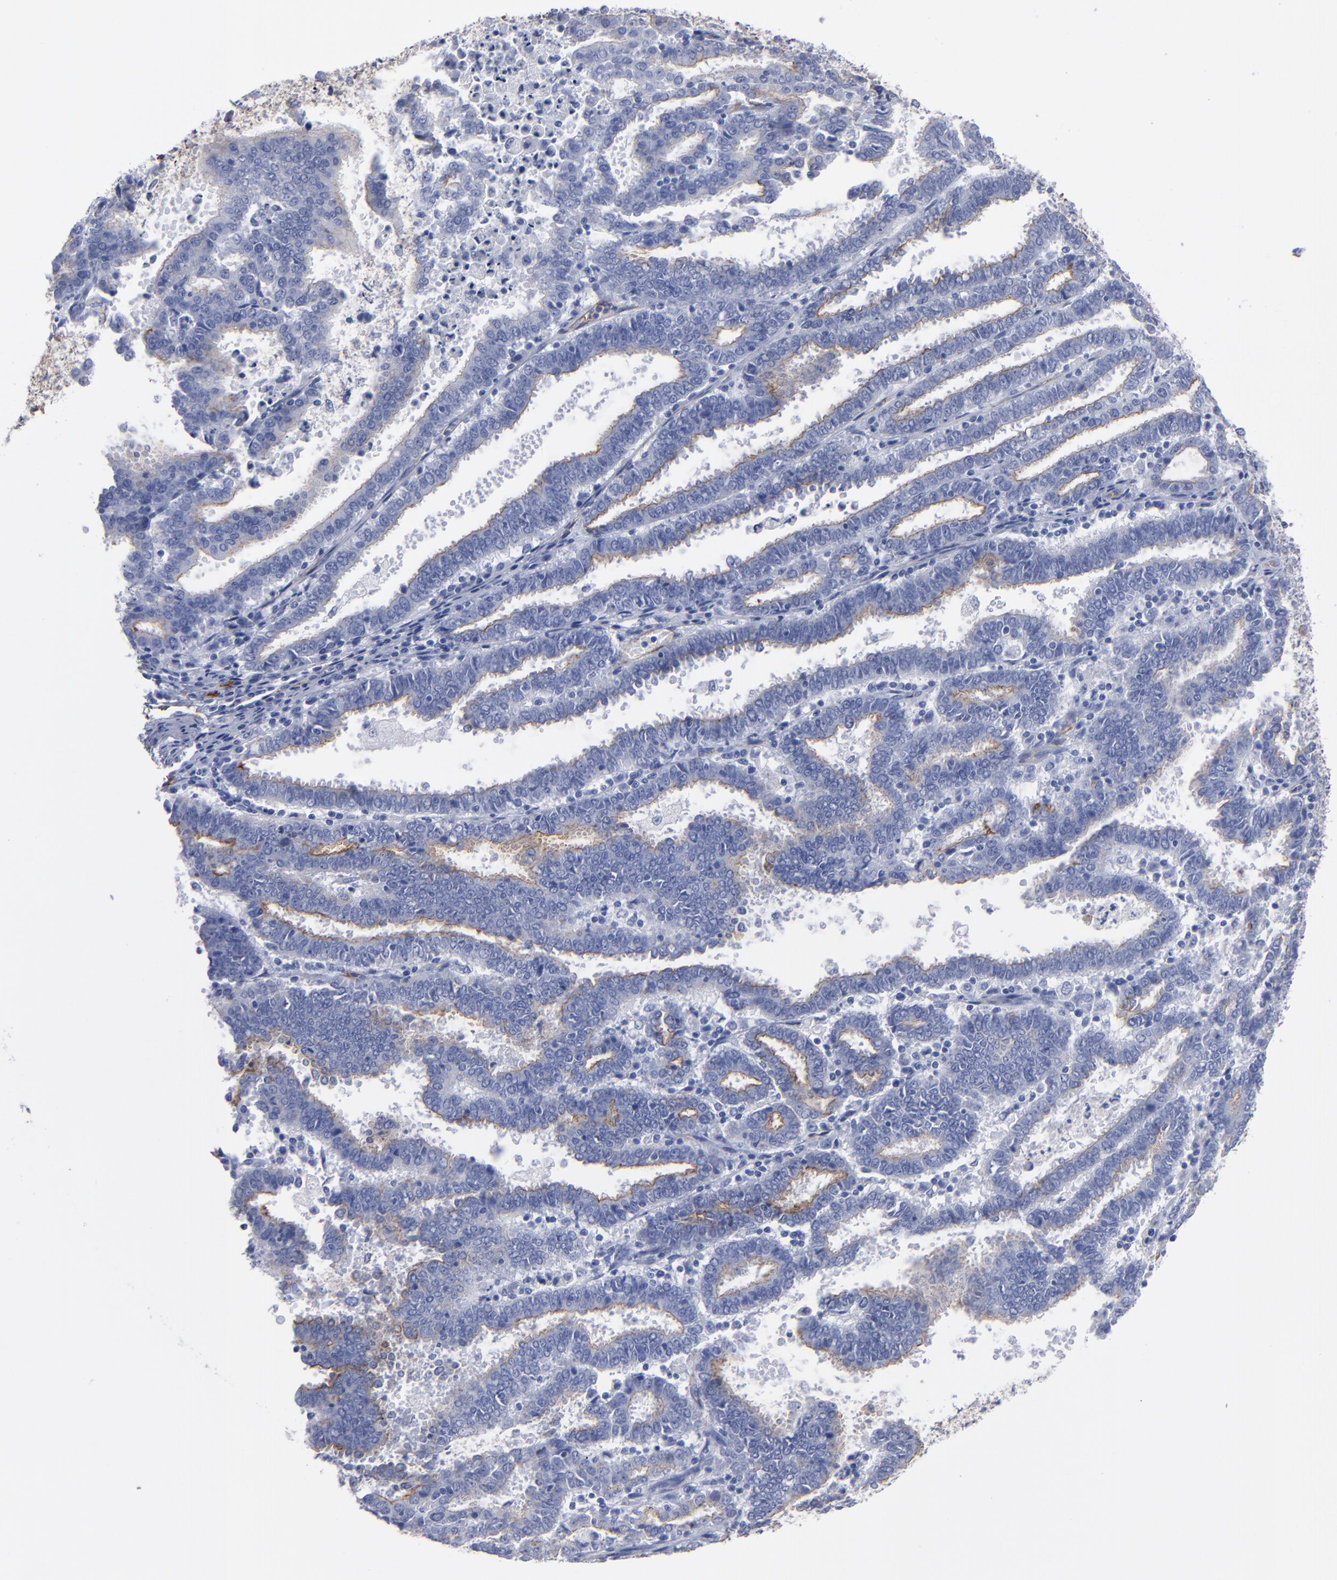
{"staining": {"intensity": "weak", "quantity": "<25%", "location": "cytoplasmic/membranous"}, "tissue": "endometrial cancer", "cell_type": "Tumor cells", "image_type": "cancer", "snomed": [{"axis": "morphology", "description": "Adenocarcinoma, NOS"}, {"axis": "topography", "description": "Uterus"}], "caption": "An IHC photomicrograph of endometrial adenocarcinoma is shown. There is no staining in tumor cells of endometrial adenocarcinoma.", "gene": "TM4SF1", "patient": {"sex": "female", "age": 83}}